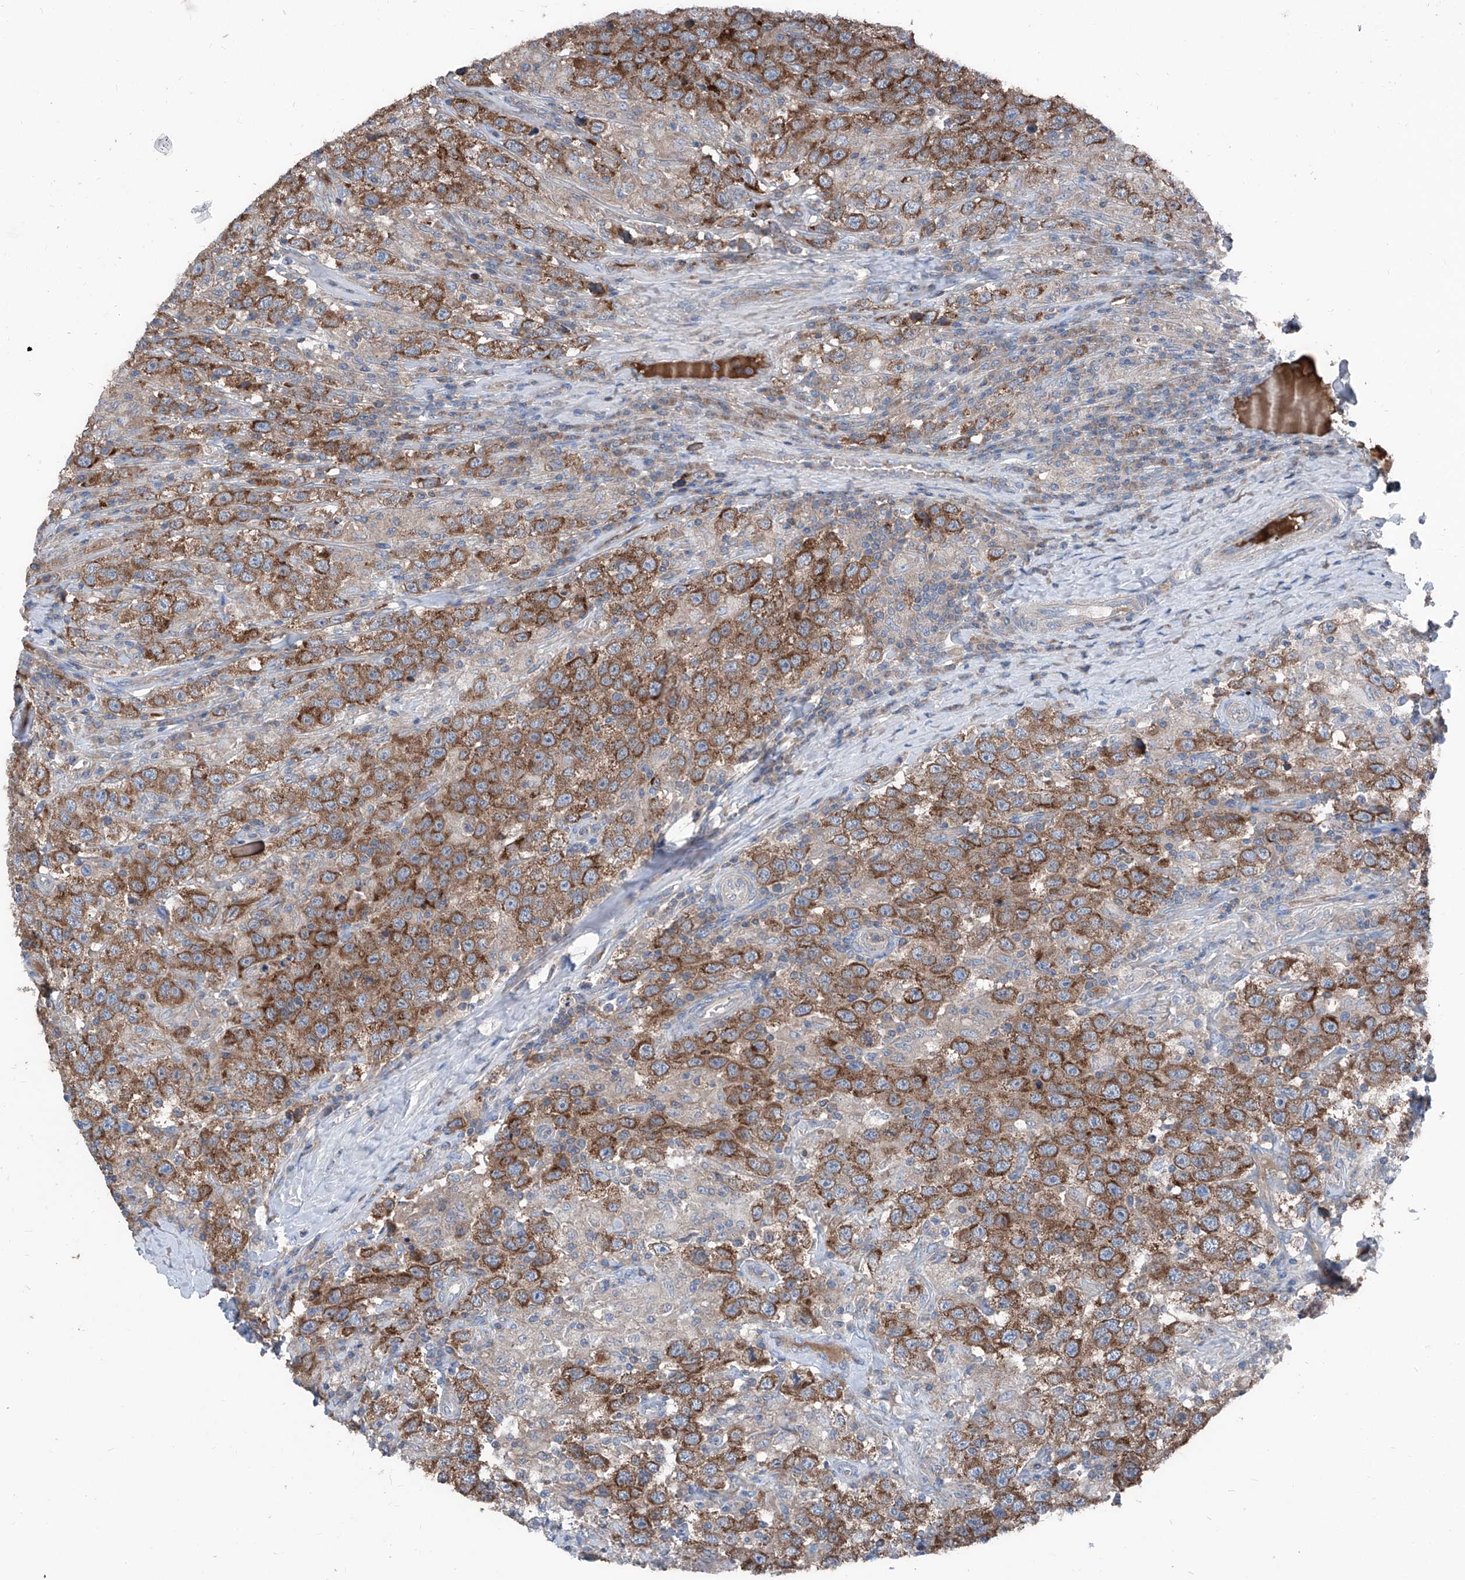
{"staining": {"intensity": "strong", "quantity": ">75%", "location": "cytoplasmic/membranous"}, "tissue": "testis cancer", "cell_type": "Tumor cells", "image_type": "cancer", "snomed": [{"axis": "morphology", "description": "Seminoma, NOS"}, {"axis": "topography", "description": "Testis"}], "caption": "Tumor cells display strong cytoplasmic/membranous staining in approximately >75% of cells in testis seminoma. (DAB IHC, brown staining for protein, blue staining for nuclei).", "gene": "GPAT3", "patient": {"sex": "male", "age": 41}}